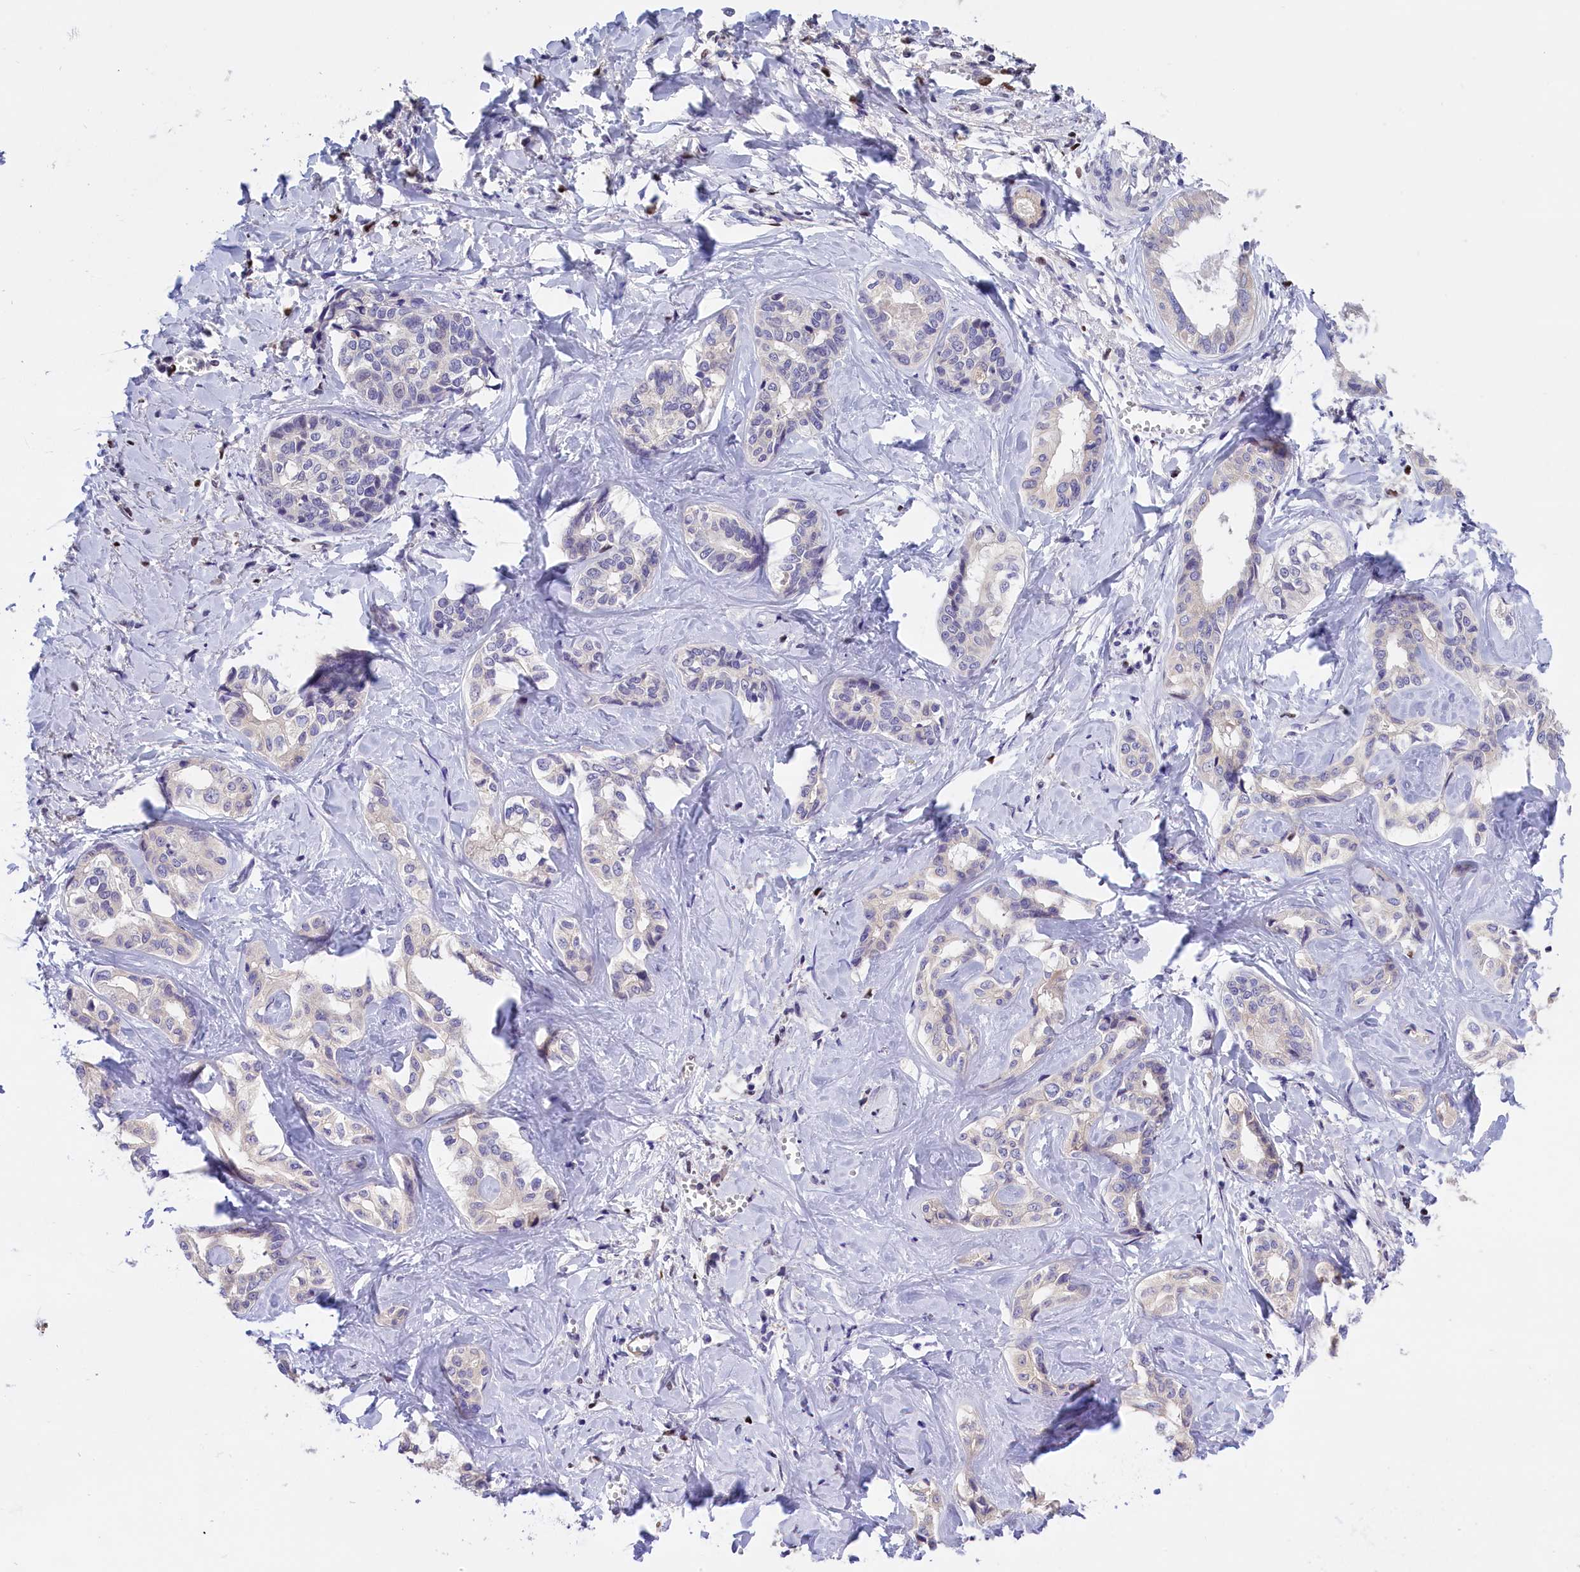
{"staining": {"intensity": "negative", "quantity": "none", "location": "none"}, "tissue": "liver cancer", "cell_type": "Tumor cells", "image_type": "cancer", "snomed": [{"axis": "morphology", "description": "Cholangiocarcinoma"}, {"axis": "topography", "description": "Liver"}], "caption": "A photomicrograph of liver cancer stained for a protein displays no brown staining in tumor cells. (DAB immunohistochemistry with hematoxylin counter stain).", "gene": "BTBD9", "patient": {"sex": "female", "age": 77}}